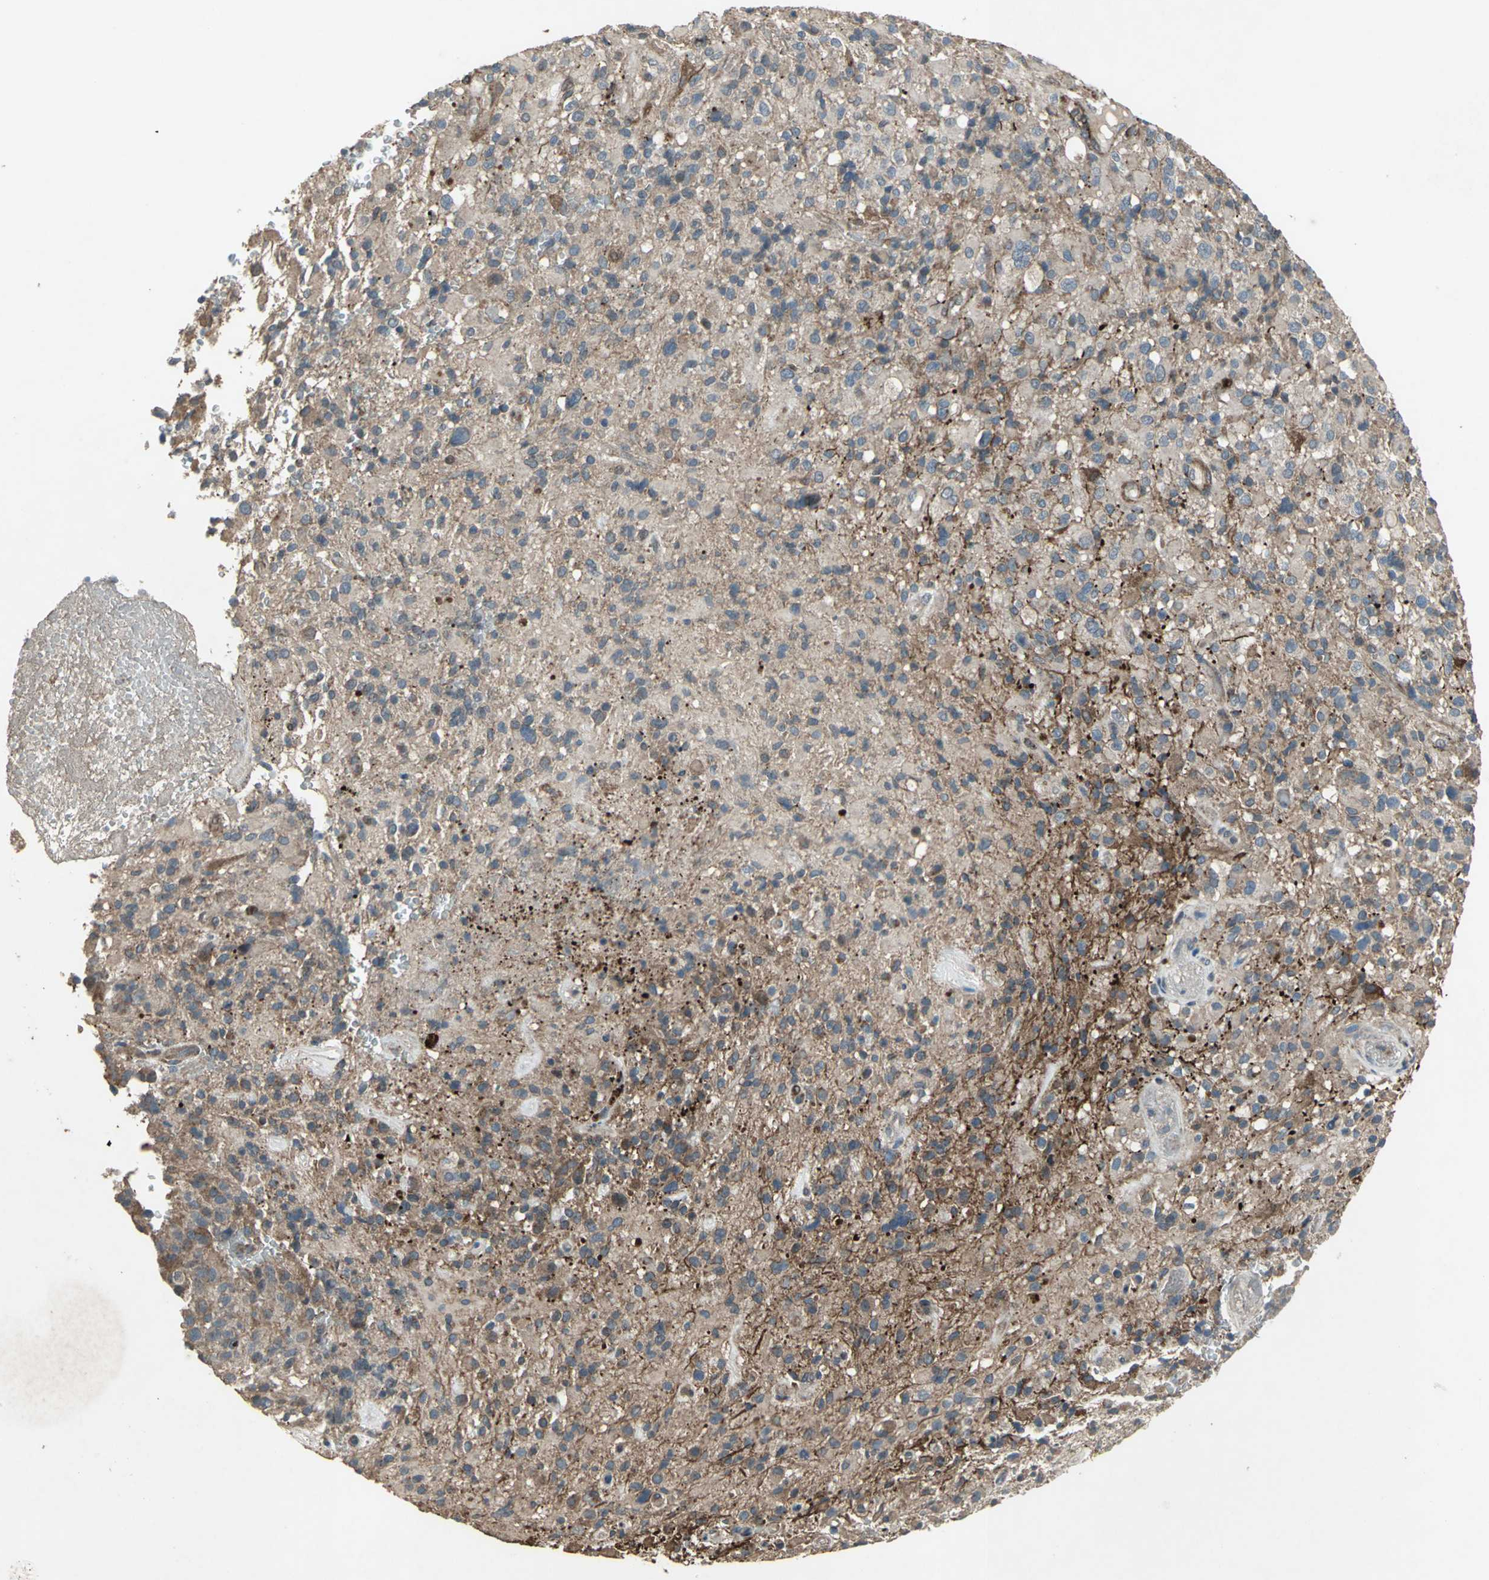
{"staining": {"intensity": "strong", "quantity": "25%-75%", "location": "cytoplasmic/membranous"}, "tissue": "glioma", "cell_type": "Tumor cells", "image_type": "cancer", "snomed": [{"axis": "morphology", "description": "Glioma, malignant, High grade"}, {"axis": "topography", "description": "Brain"}], "caption": "Human malignant glioma (high-grade) stained for a protein (brown) displays strong cytoplasmic/membranous positive staining in approximately 25%-75% of tumor cells.", "gene": "SEPTIN4", "patient": {"sex": "male", "age": 71}}